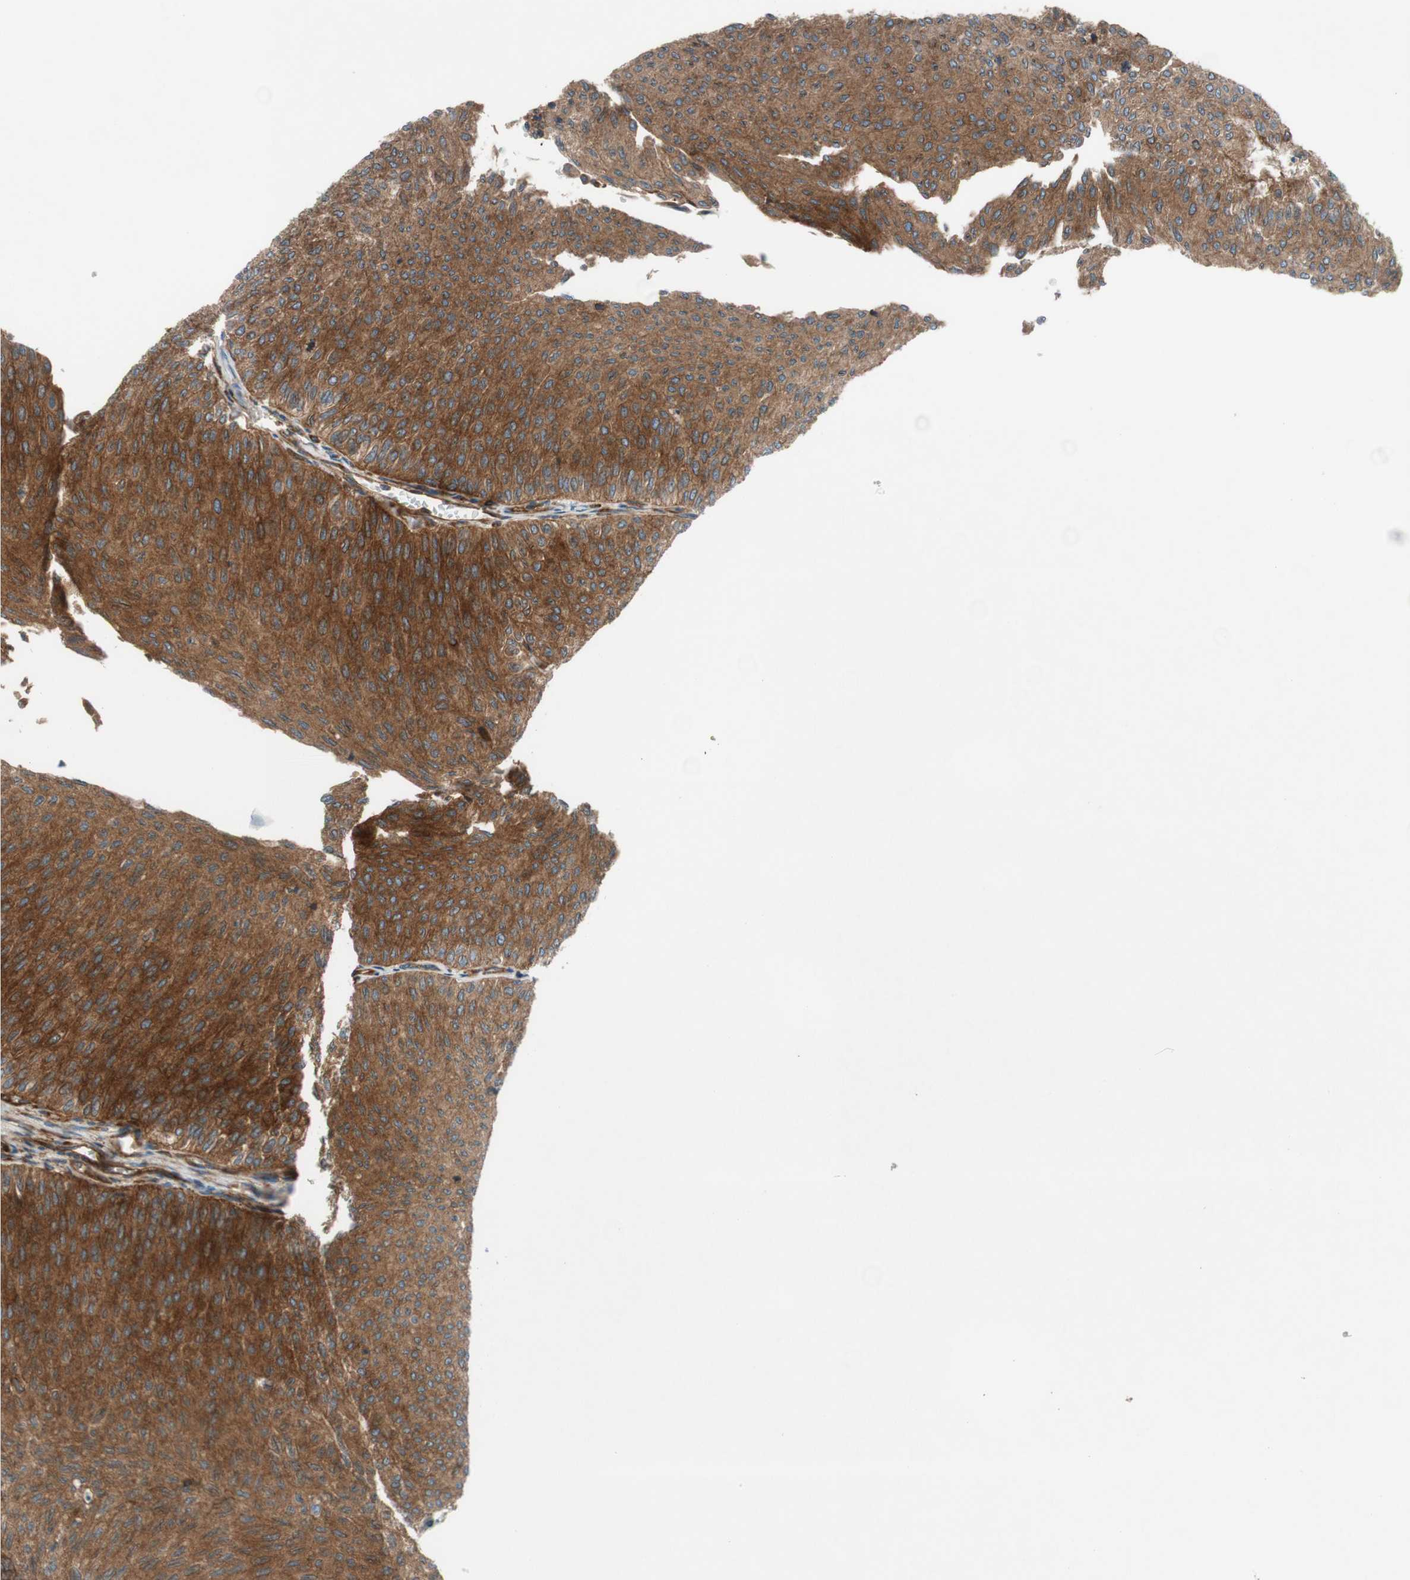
{"staining": {"intensity": "moderate", "quantity": ">75%", "location": "cytoplasmic/membranous"}, "tissue": "urothelial cancer", "cell_type": "Tumor cells", "image_type": "cancer", "snomed": [{"axis": "morphology", "description": "Urothelial carcinoma, Low grade"}, {"axis": "topography", "description": "Urinary bladder"}], "caption": "Urothelial carcinoma (low-grade) stained with a brown dye shows moderate cytoplasmic/membranous positive staining in approximately >75% of tumor cells.", "gene": "CCN4", "patient": {"sex": "male", "age": 78}}